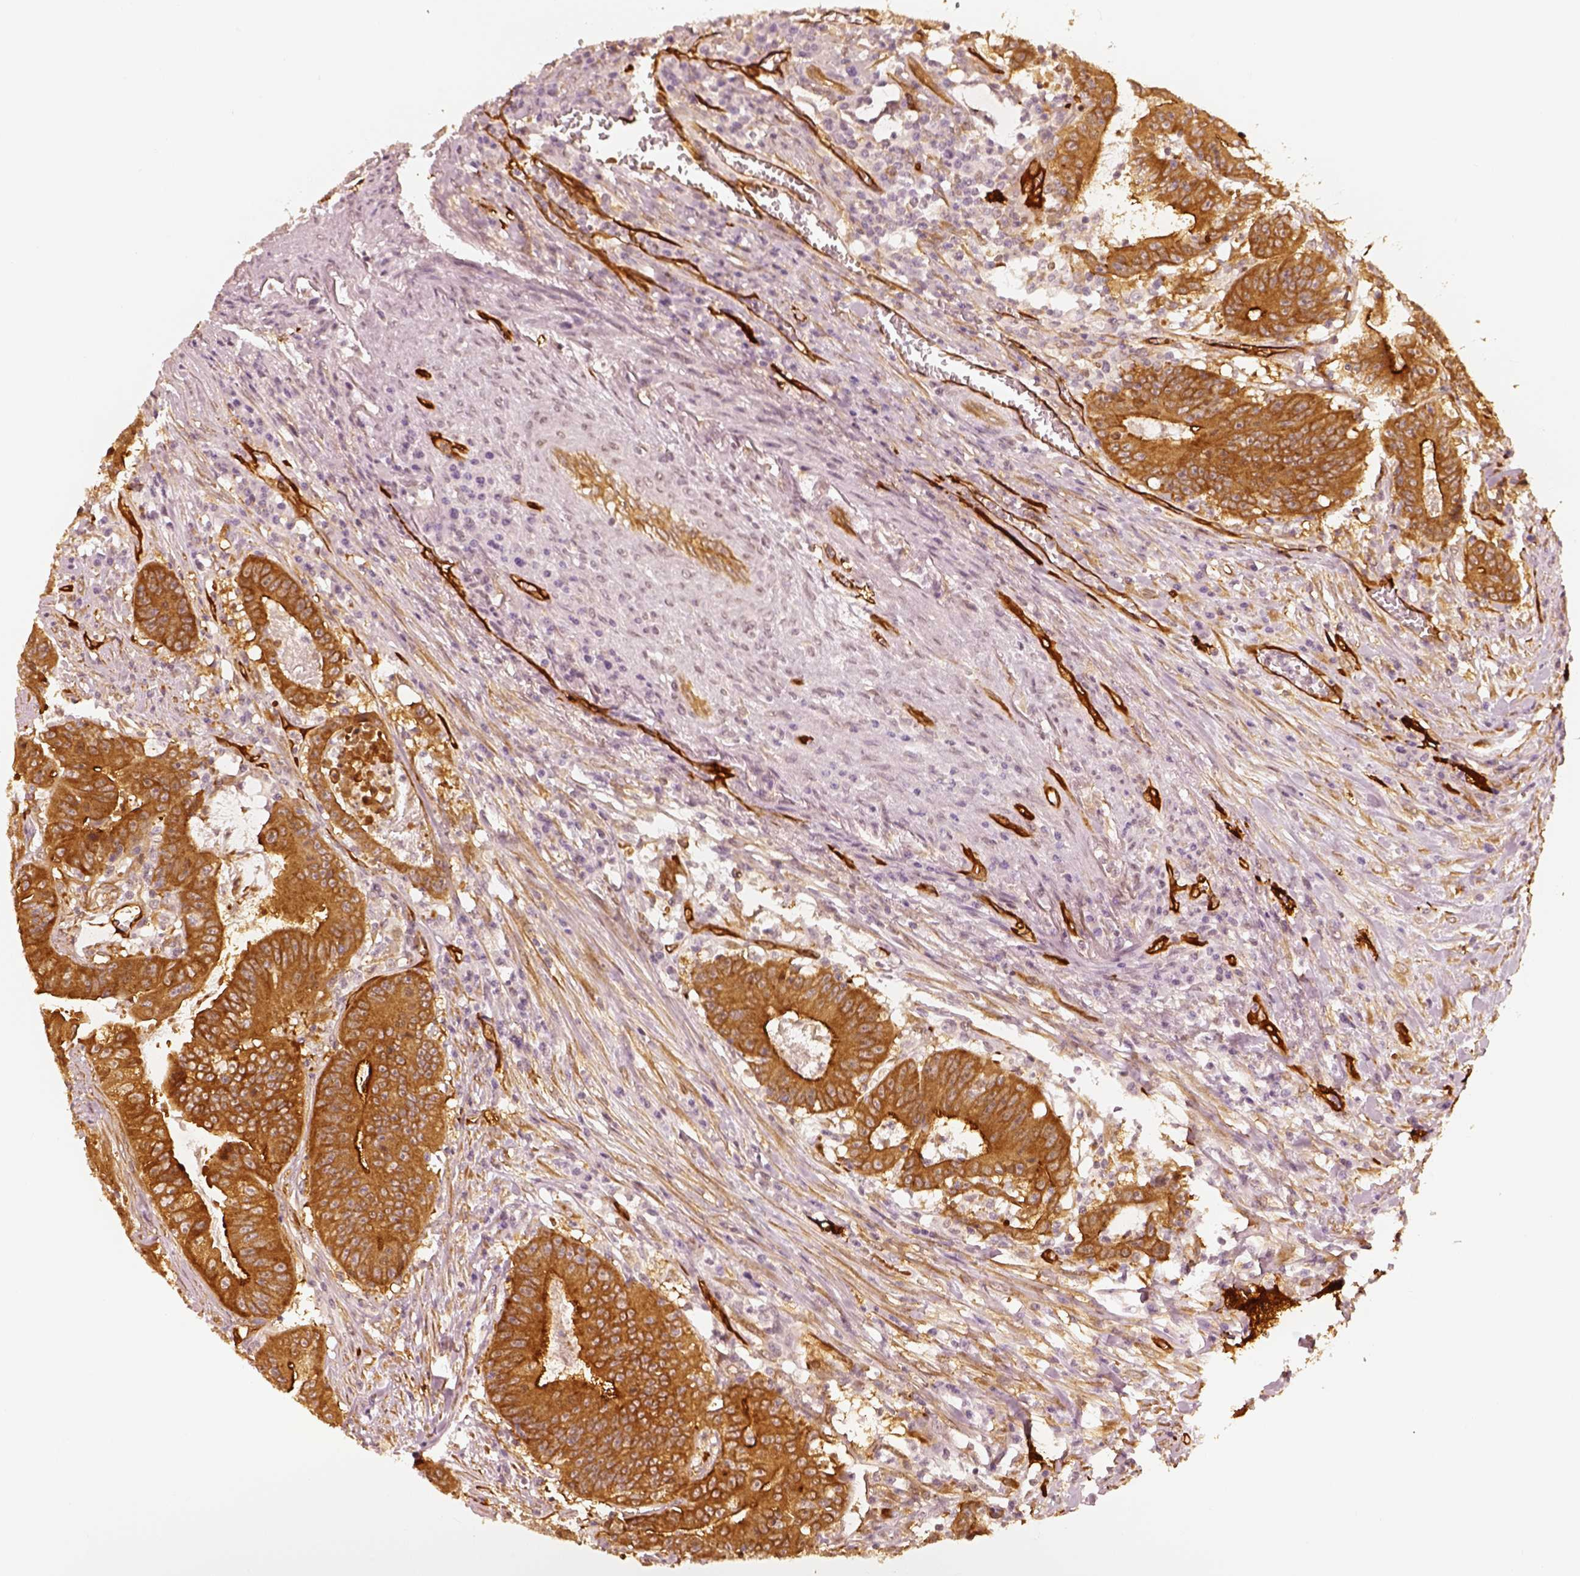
{"staining": {"intensity": "moderate", "quantity": ">75%", "location": "cytoplasmic/membranous"}, "tissue": "colorectal cancer", "cell_type": "Tumor cells", "image_type": "cancer", "snomed": [{"axis": "morphology", "description": "Adenocarcinoma, NOS"}, {"axis": "topography", "description": "Colon"}], "caption": "Protein staining of colorectal cancer tissue reveals moderate cytoplasmic/membranous expression in about >75% of tumor cells. The staining is performed using DAB brown chromogen to label protein expression. The nuclei are counter-stained blue using hematoxylin.", "gene": "FSCN1", "patient": {"sex": "male", "age": 33}}